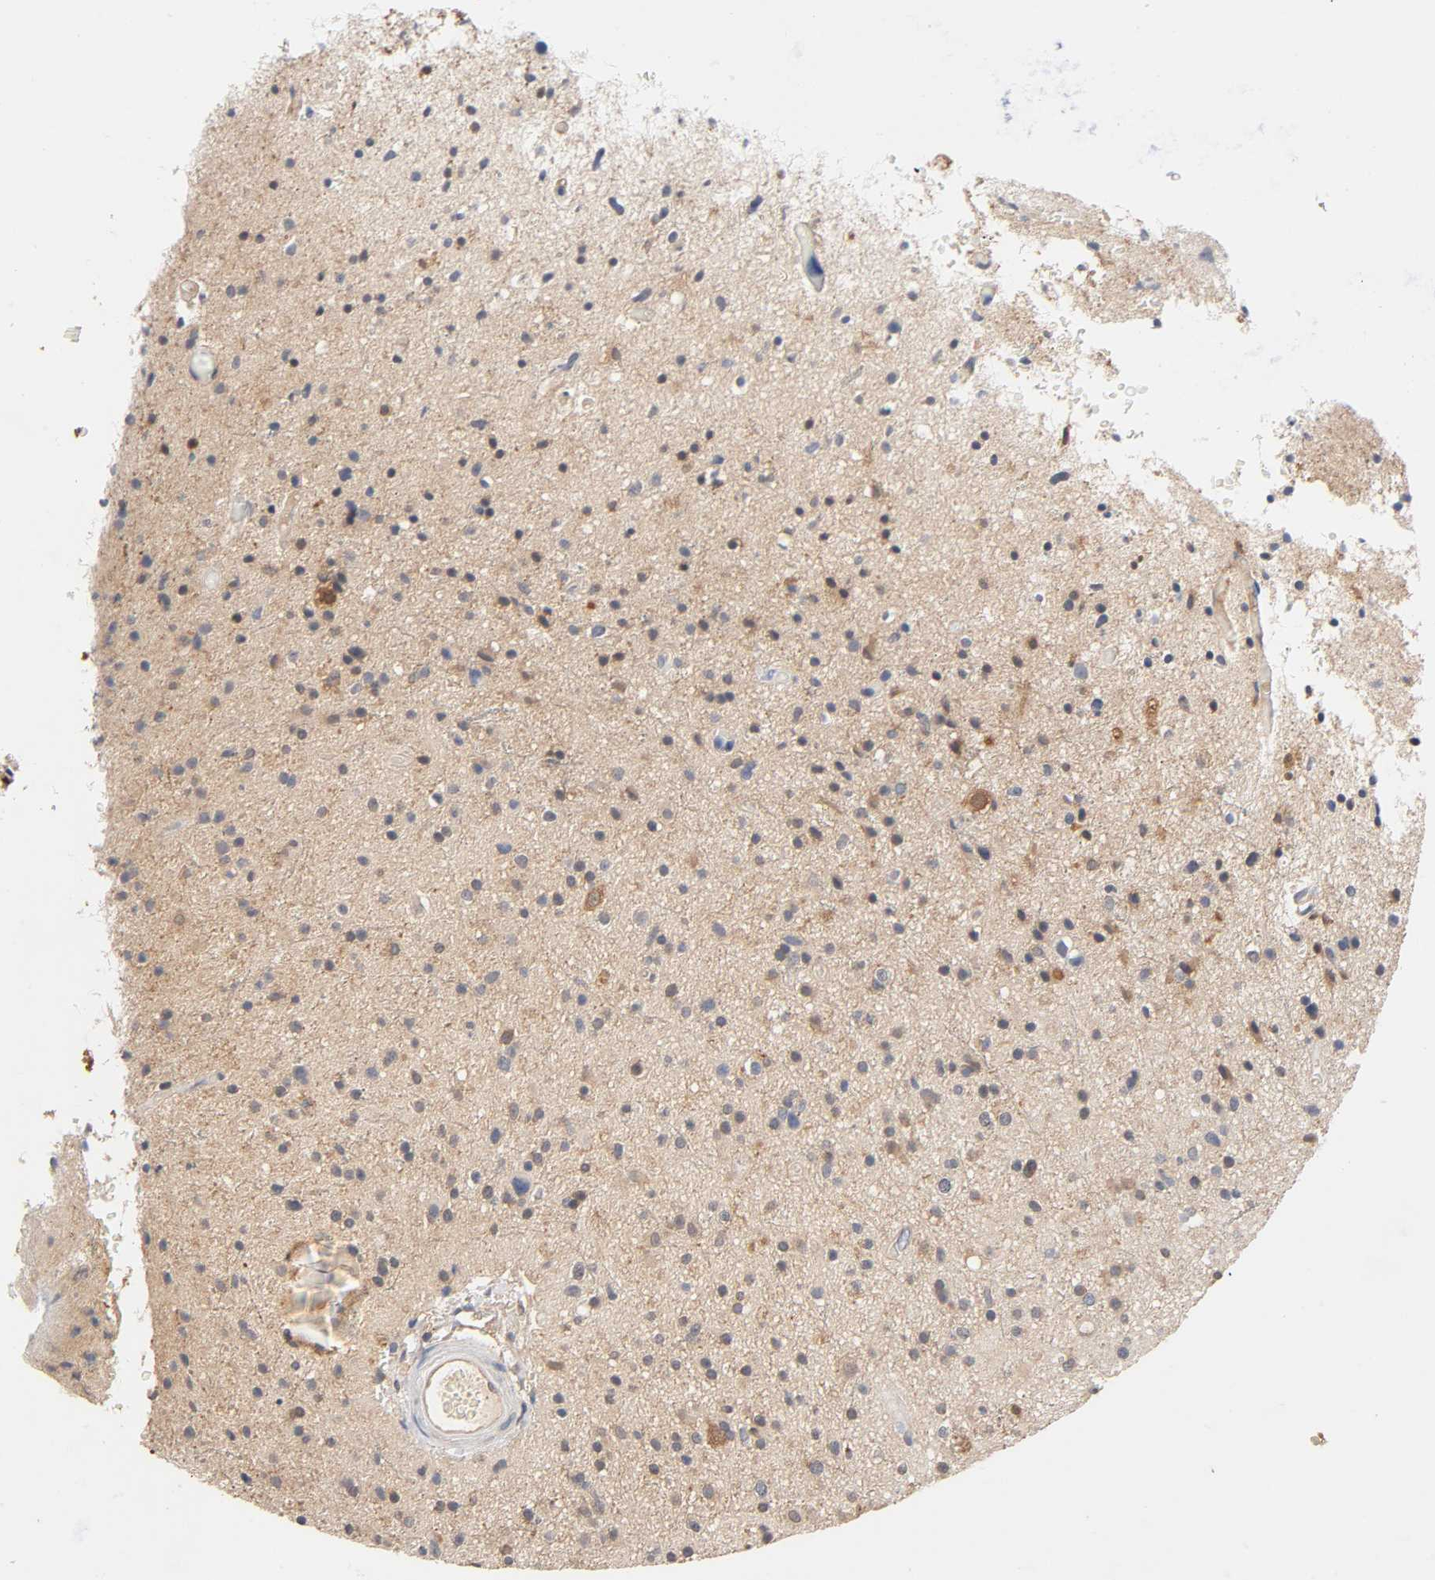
{"staining": {"intensity": "moderate", "quantity": "<25%", "location": "cytoplasmic/membranous"}, "tissue": "glioma", "cell_type": "Tumor cells", "image_type": "cancer", "snomed": [{"axis": "morphology", "description": "Glioma, malignant, High grade"}, {"axis": "topography", "description": "Brain"}], "caption": "A photomicrograph of glioma stained for a protein displays moderate cytoplasmic/membranous brown staining in tumor cells. Nuclei are stained in blue.", "gene": "ALDOA", "patient": {"sex": "male", "age": 33}}